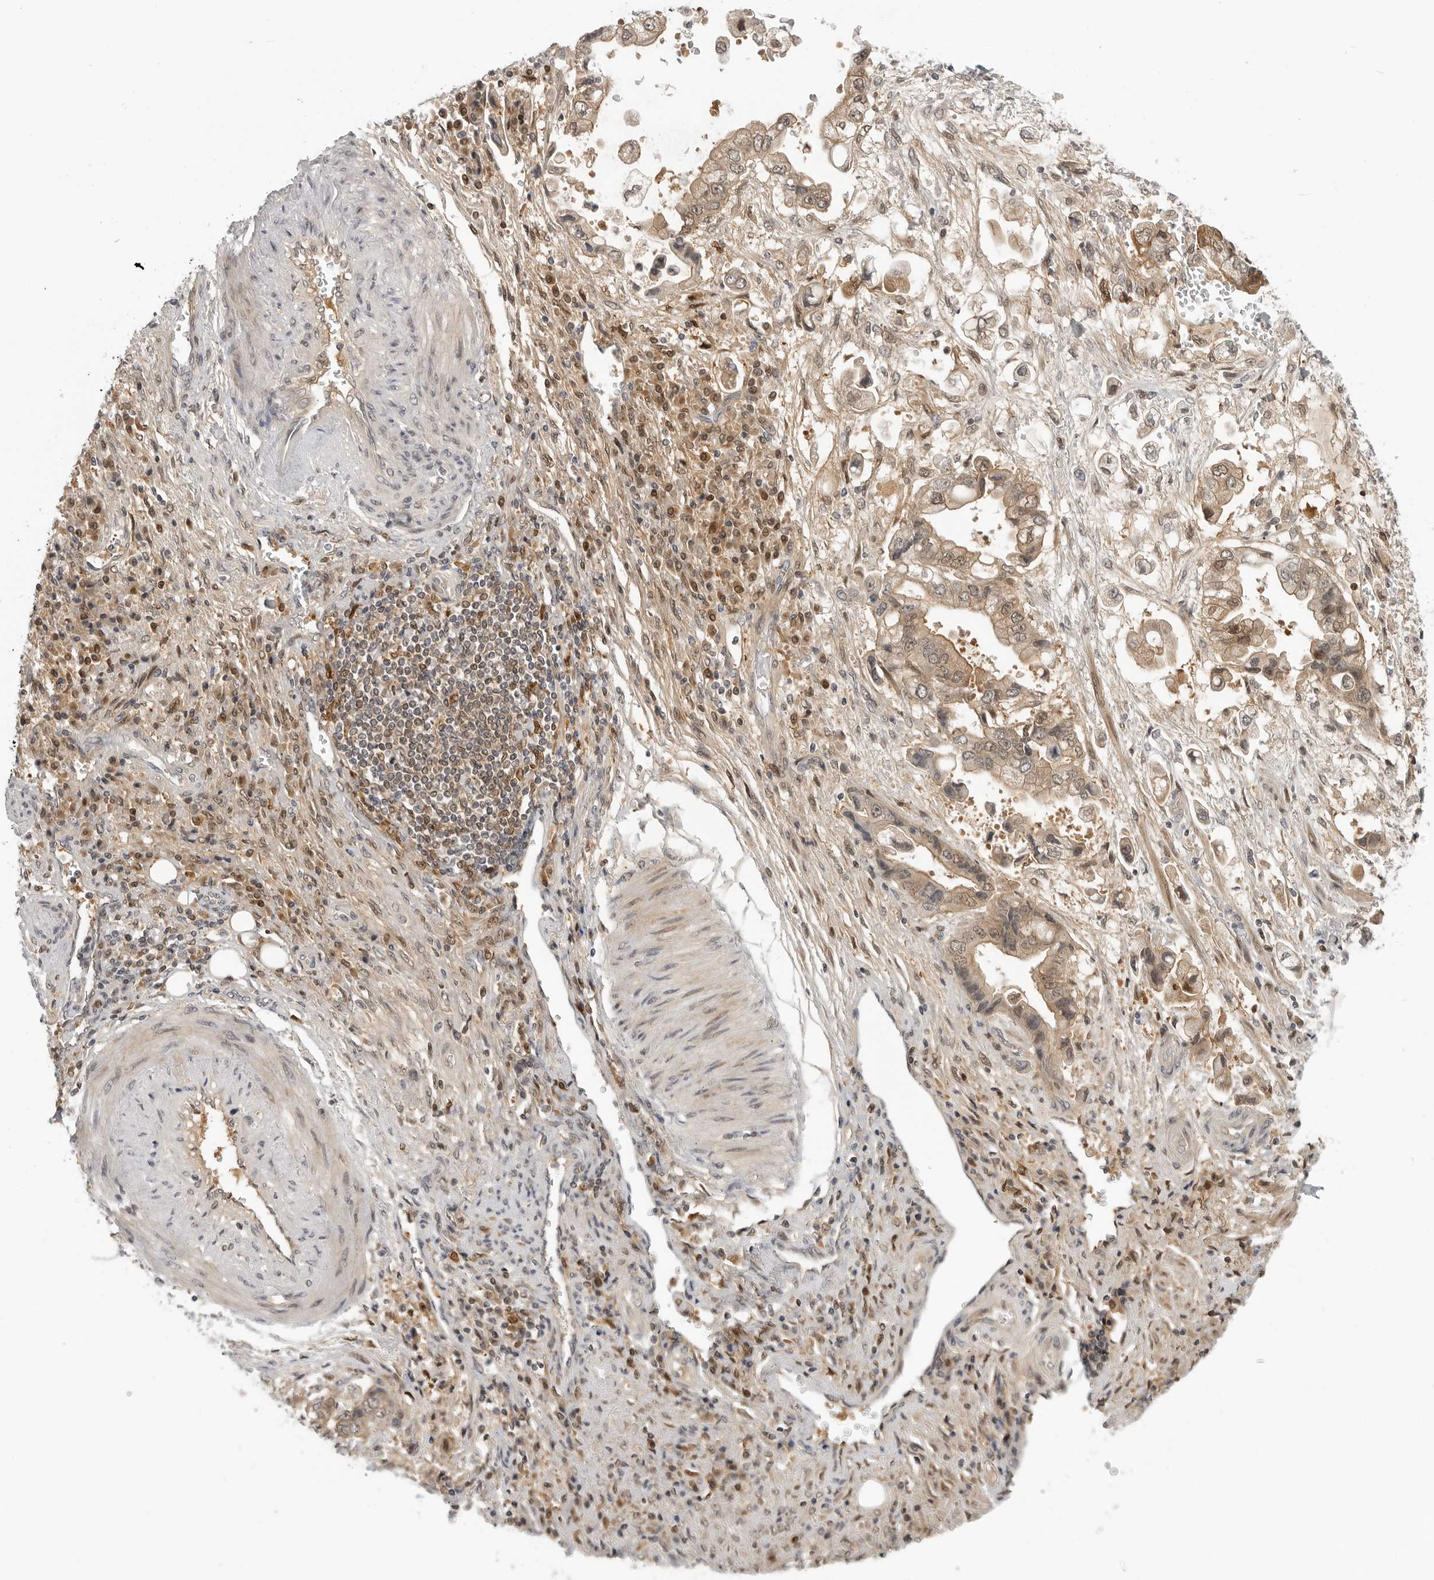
{"staining": {"intensity": "weak", "quantity": ">75%", "location": "cytoplasmic/membranous,nuclear"}, "tissue": "stomach cancer", "cell_type": "Tumor cells", "image_type": "cancer", "snomed": [{"axis": "morphology", "description": "Adenocarcinoma, NOS"}, {"axis": "topography", "description": "Stomach"}], "caption": "The histopathology image demonstrates immunohistochemical staining of stomach cancer (adenocarcinoma). There is weak cytoplasmic/membranous and nuclear positivity is present in approximately >75% of tumor cells.", "gene": "CTIF", "patient": {"sex": "male", "age": 62}}